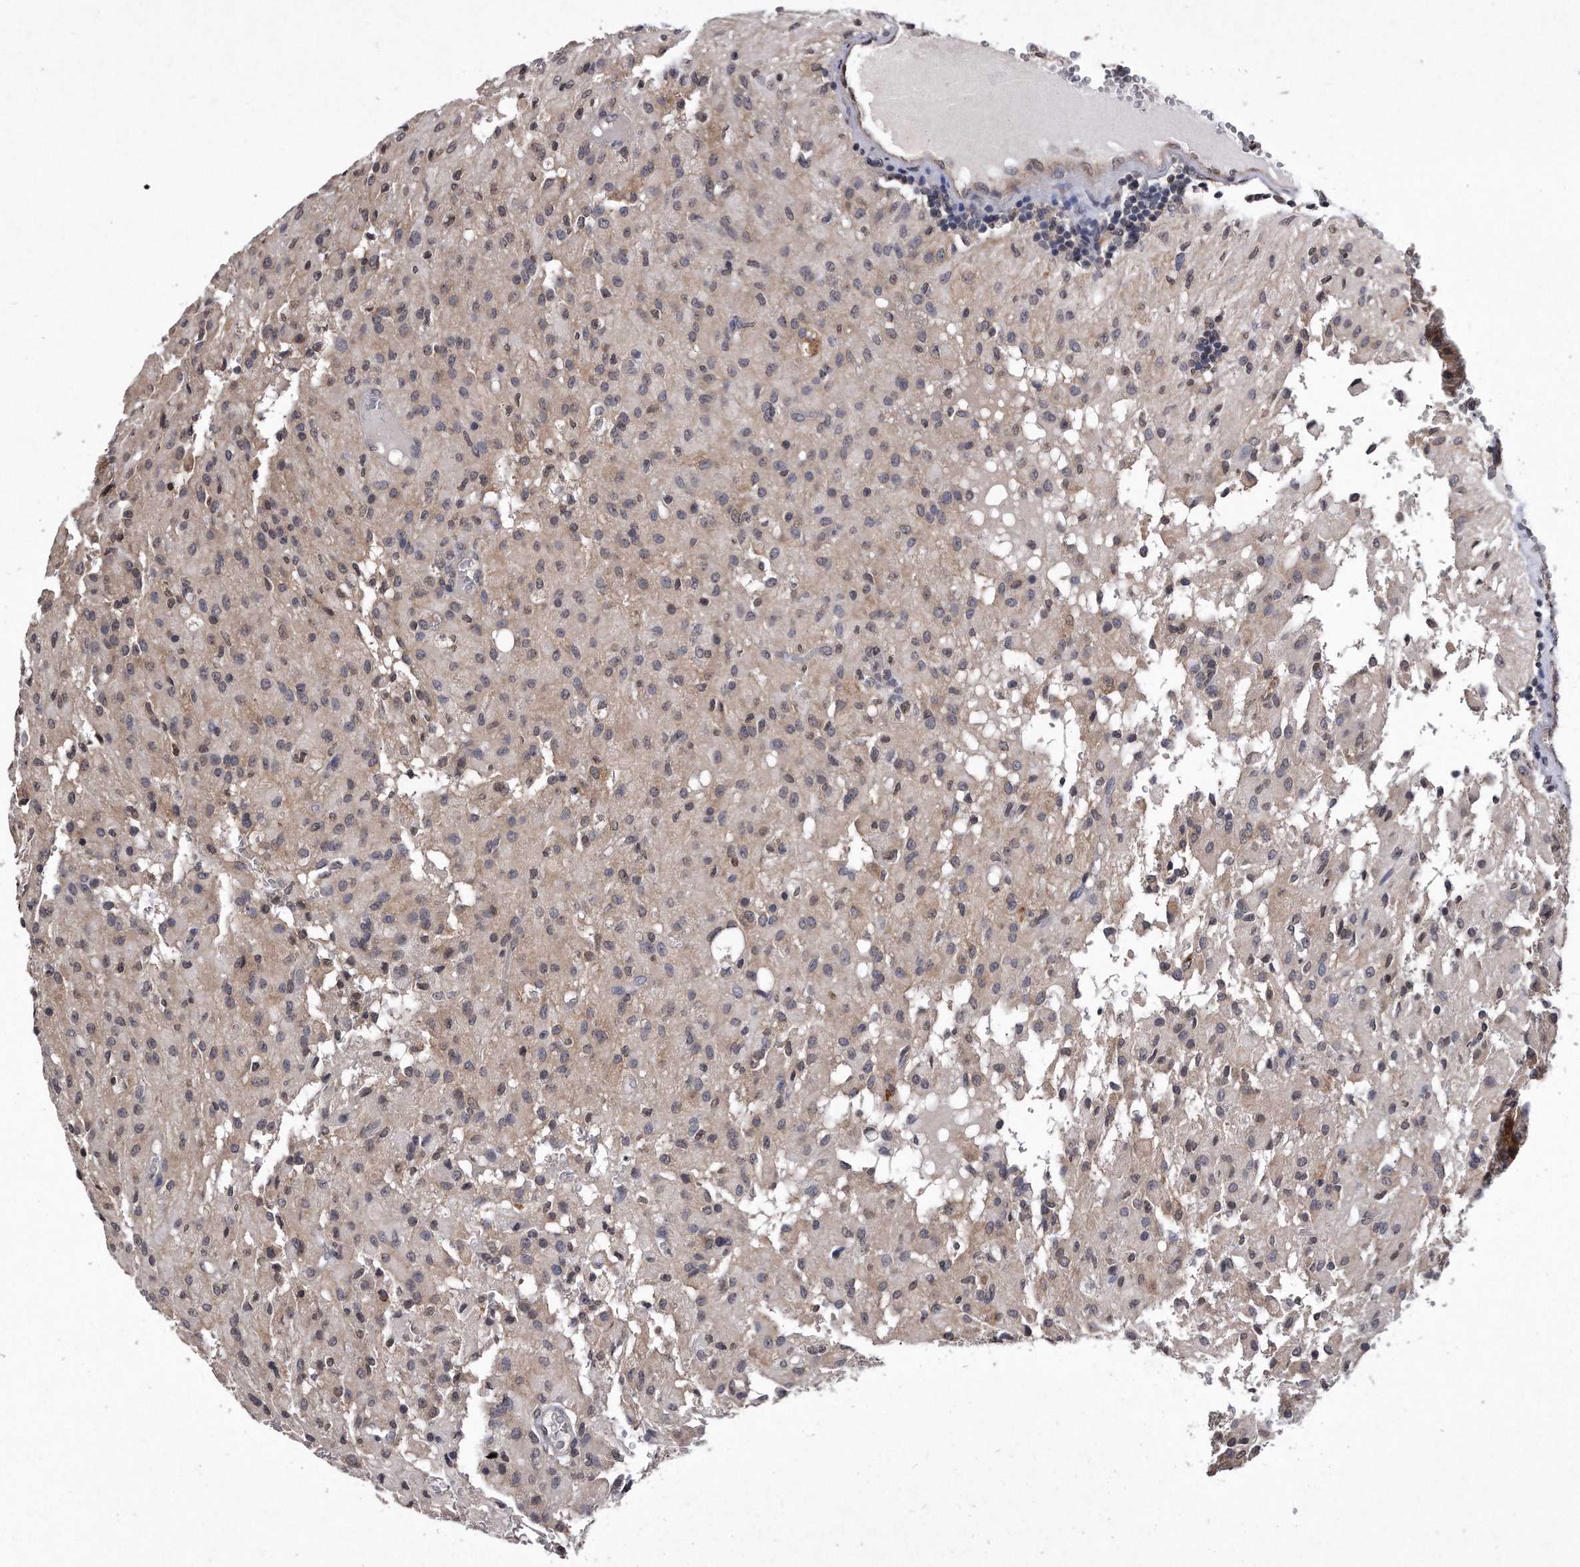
{"staining": {"intensity": "weak", "quantity": "<25%", "location": "cytoplasmic/membranous"}, "tissue": "glioma", "cell_type": "Tumor cells", "image_type": "cancer", "snomed": [{"axis": "morphology", "description": "Glioma, malignant, High grade"}, {"axis": "topography", "description": "Brain"}], "caption": "Protein analysis of glioma displays no significant expression in tumor cells.", "gene": "DAB1", "patient": {"sex": "female", "age": 59}}